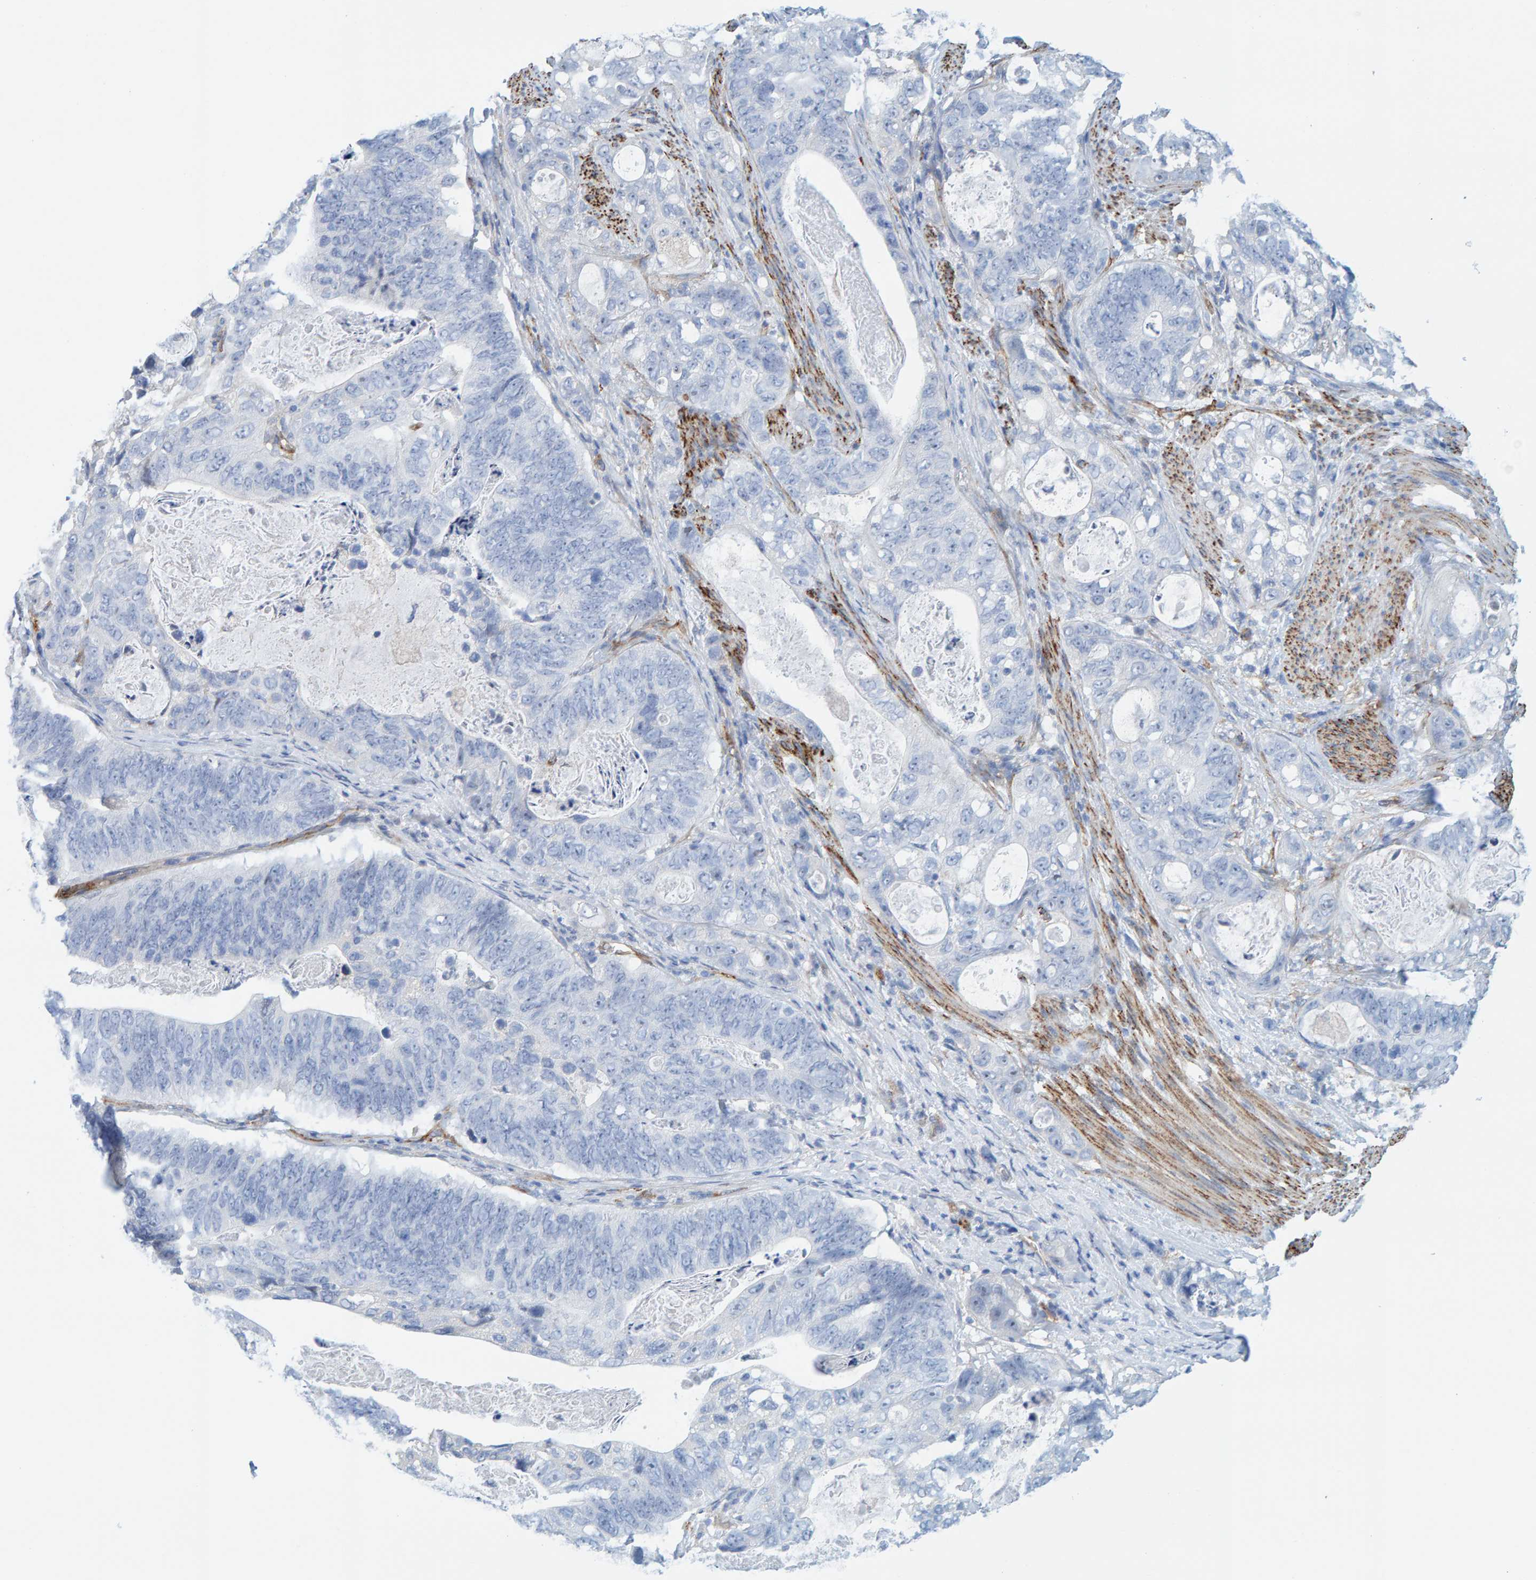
{"staining": {"intensity": "negative", "quantity": "none", "location": "none"}, "tissue": "stomach cancer", "cell_type": "Tumor cells", "image_type": "cancer", "snomed": [{"axis": "morphology", "description": "Normal tissue, NOS"}, {"axis": "morphology", "description": "Adenocarcinoma, NOS"}, {"axis": "topography", "description": "Stomach"}], "caption": "DAB immunohistochemical staining of human stomach adenocarcinoma reveals no significant positivity in tumor cells. (Brightfield microscopy of DAB IHC at high magnification).", "gene": "MAP1B", "patient": {"sex": "female", "age": 89}}